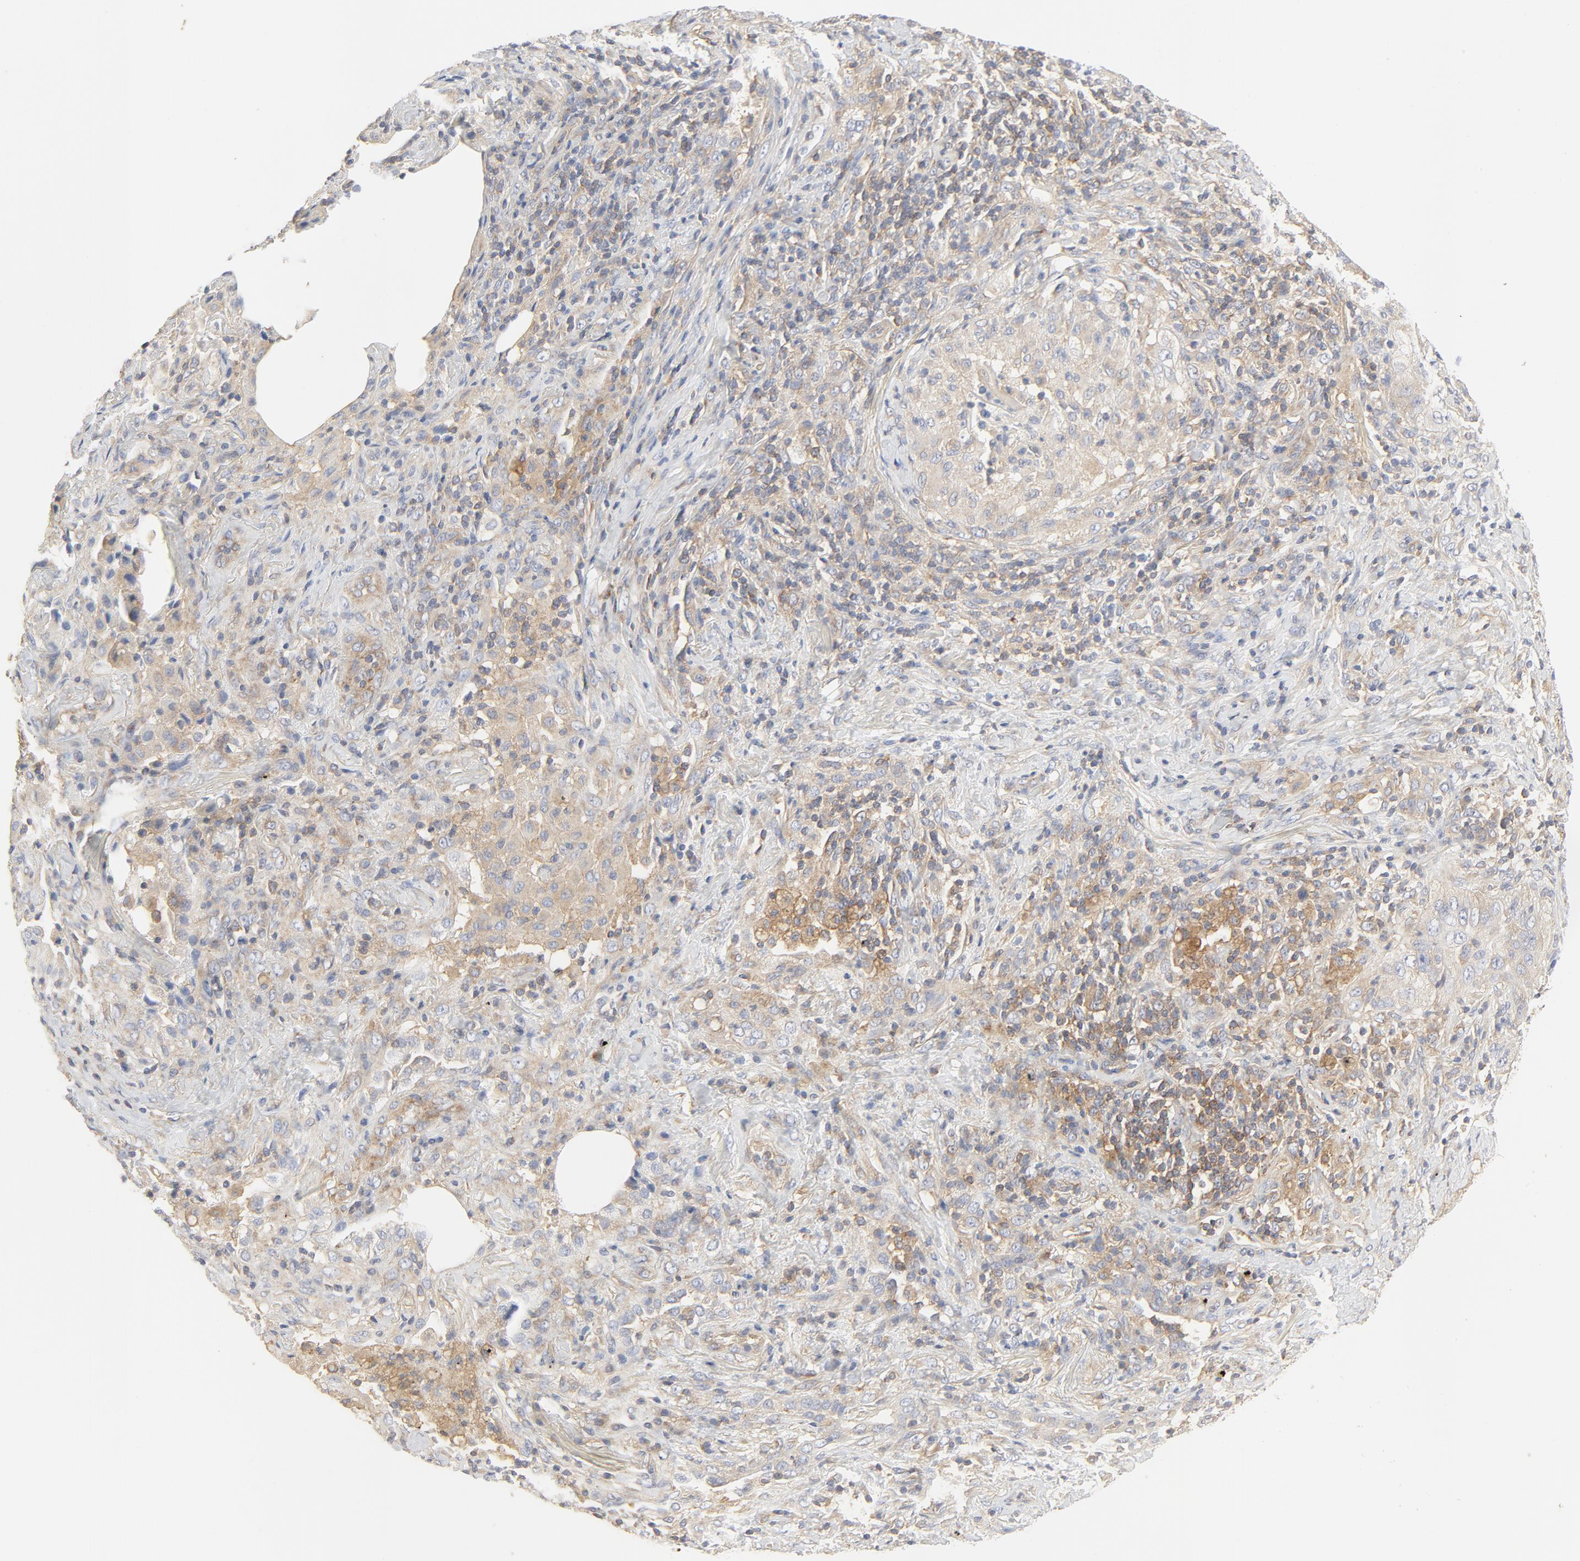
{"staining": {"intensity": "weak", "quantity": "25%-75%", "location": "cytoplasmic/membranous"}, "tissue": "lung cancer", "cell_type": "Tumor cells", "image_type": "cancer", "snomed": [{"axis": "morphology", "description": "Squamous cell carcinoma, NOS"}, {"axis": "topography", "description": "Lung"}], "caption": "DAB (3,3'-diaminobenzidine) immunohistochemical staining of lung cancer exhibits weak cytoplasmic/membranous protein expression in approximately 25%-75% of tumor cells. Ihc stains the protein in brown and the nuclei are stained blue.", "gene": "RABEP1", "patient": {"sex": "female", "age": 67}}